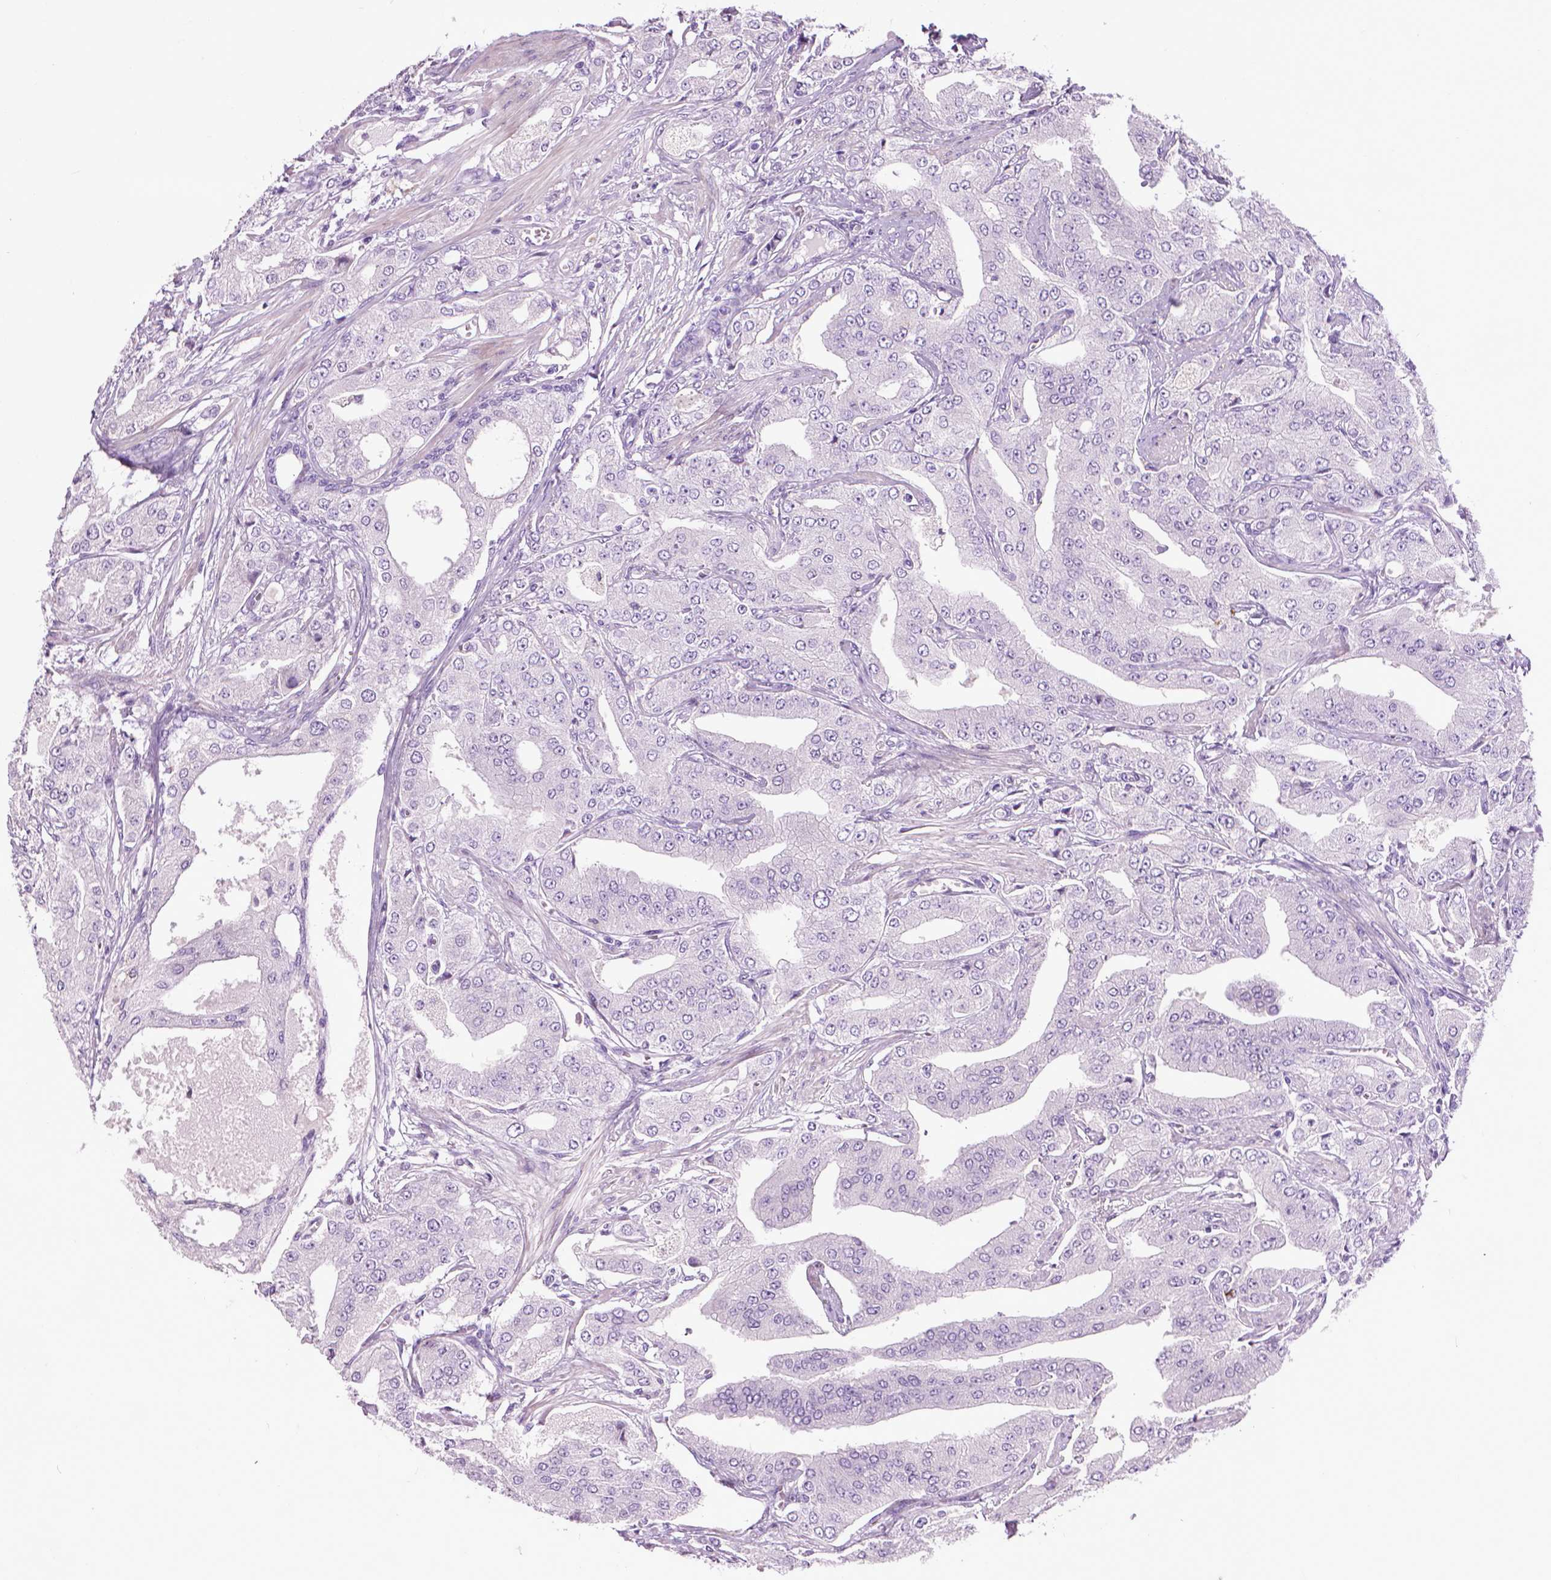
{"staining": {"intensity": "negative", "quantity": "none", "location": "none"}, "tissue": "prostate cancer", "cell_type": "Tumor cells", "image_type": "cancer", "snomed": [{"axis": "morphology", "description": "Adenocarcinoma, Low grade"}, {"axis": "topography", "description": "Prostate"}], "caption": "Immunohistochemistry (IHC) photomicrograph of human prostate cancer stained for a protein (brown), which reveals no staining in tumor cells.", "gene": "DNAI7", "patient": {"sex": "male", "age": 60}}